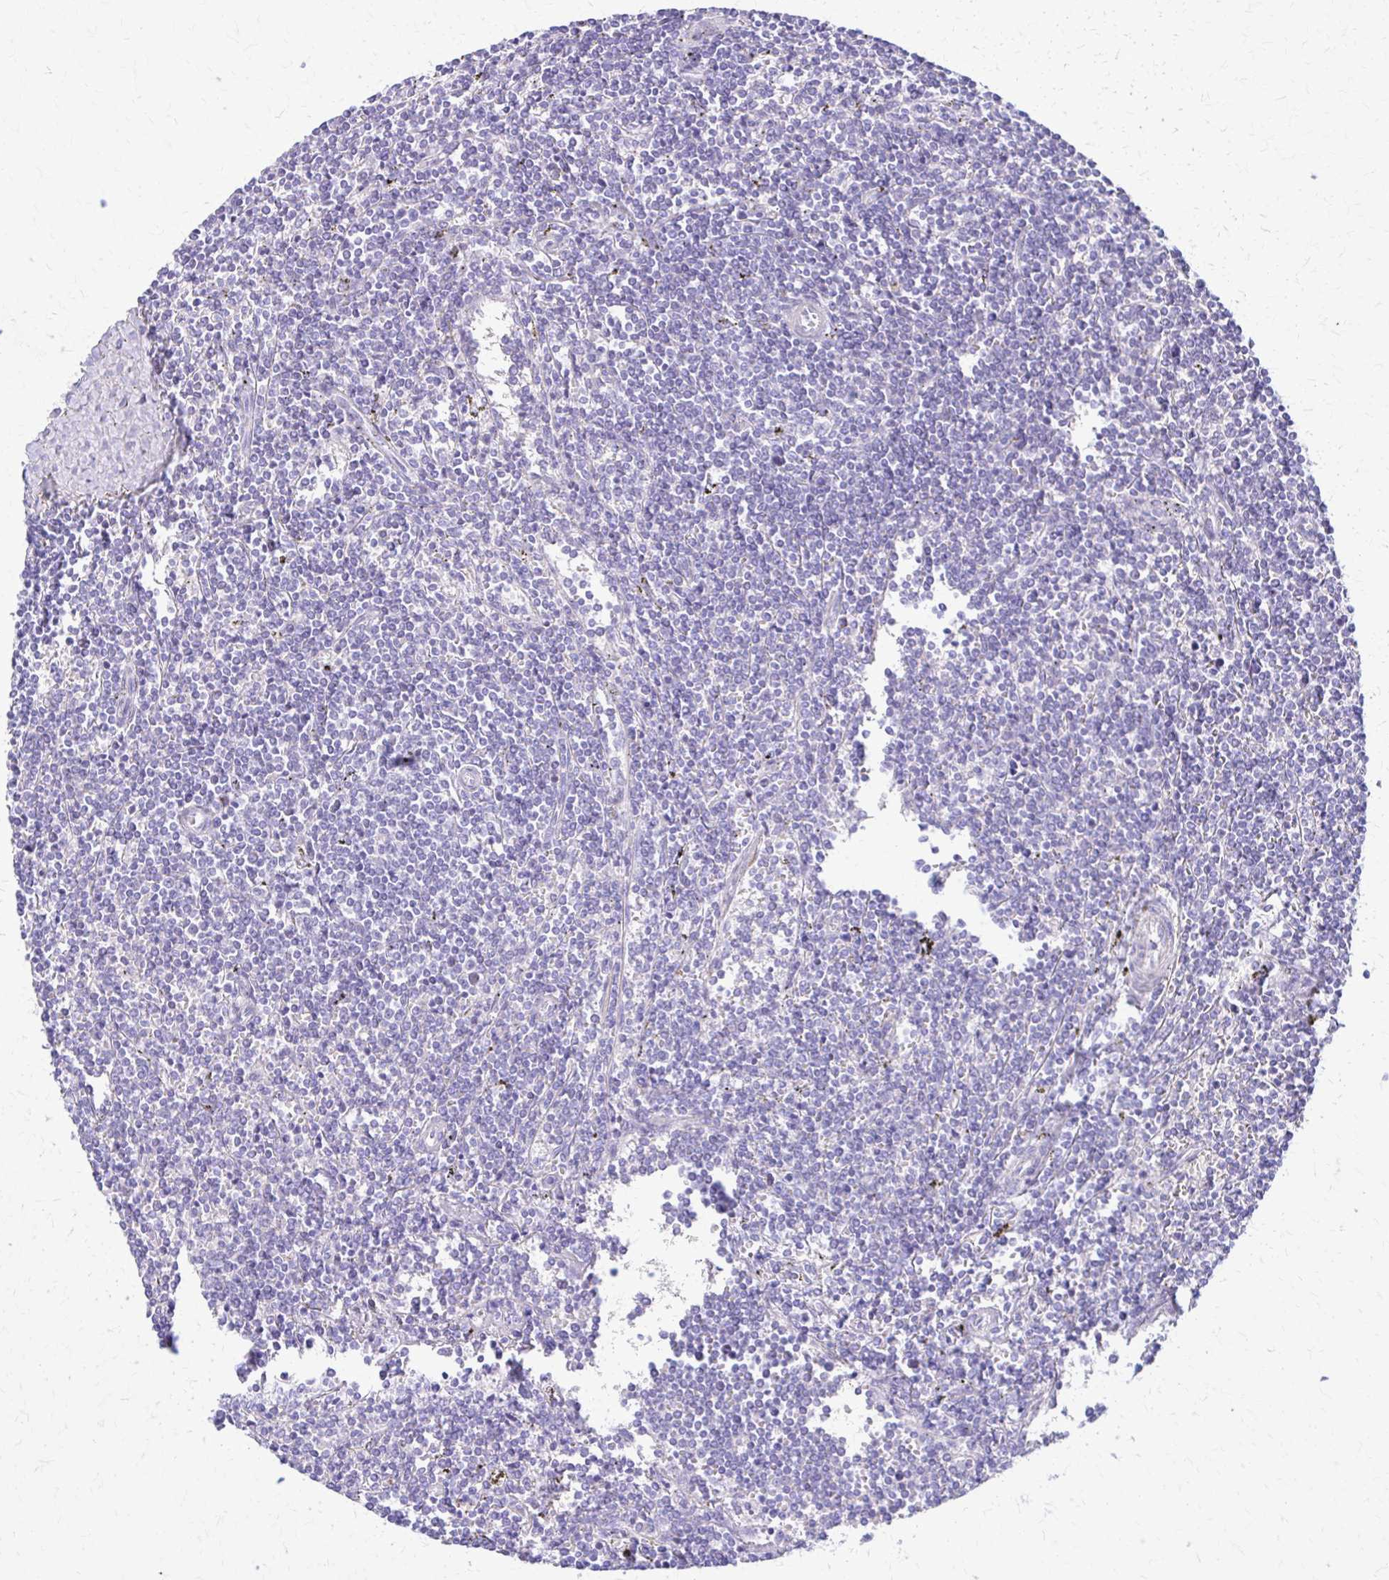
{"staining": {"intensity": "negative", "quantity": "none", "location": "none"}, "tissue": "lymphoma", "cell_type": "Tumor cells", "image_type": "cancer", "snomed": [{"axis": "morphology", "description": "Malignant lymphoma, non-Hodgkin's type, Low grade"}, {"axis": "topography", "description": "Spleen"}], "caption": "Tumor cells show no significant protein positivity in lymphoma.", "gene": "DSP", "patient": {"sex": "male", "age": 78}}